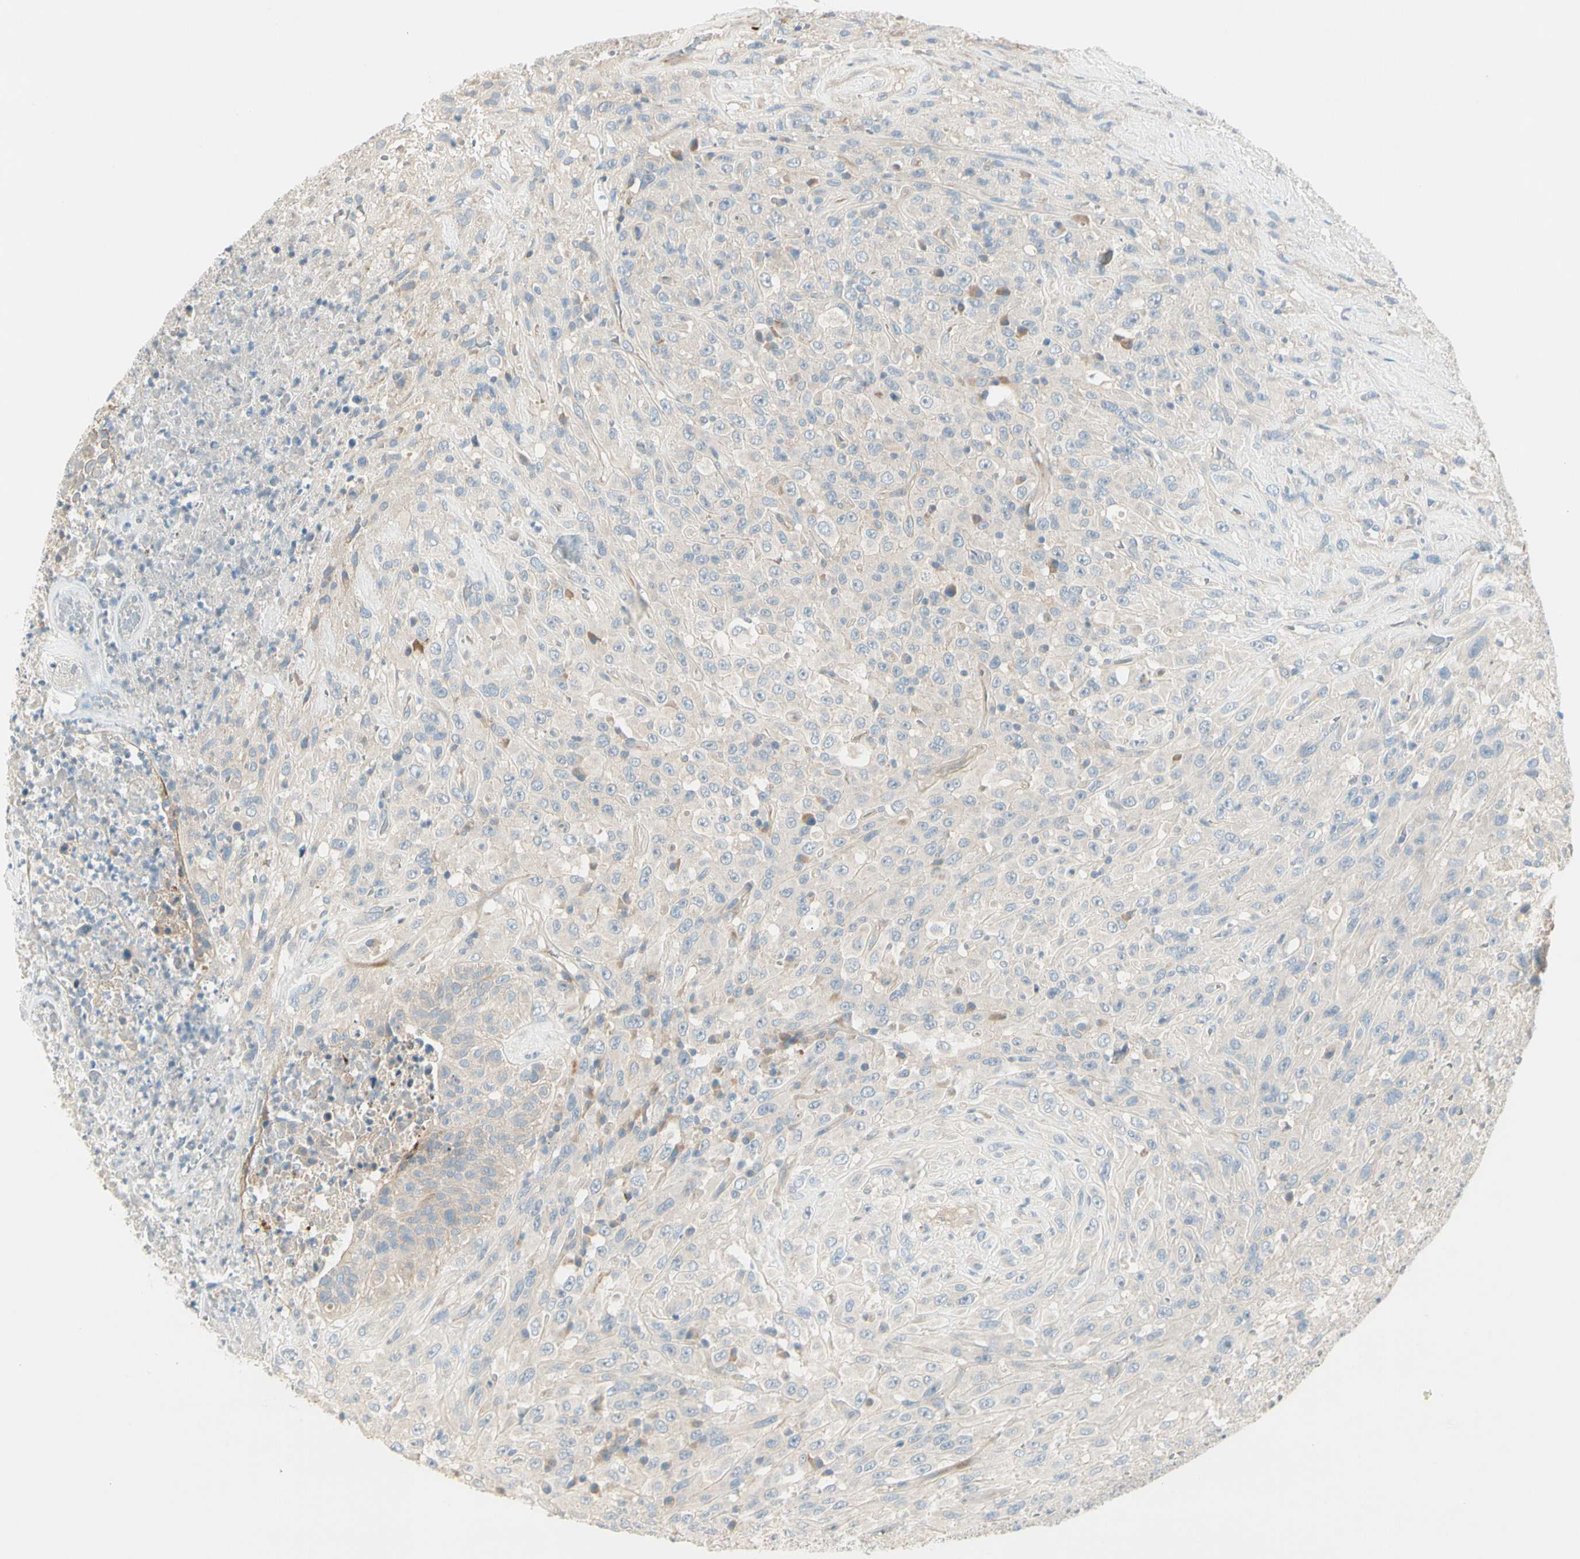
{"staining": {"intensity": "weak", "quantity": "<25%", "location": "cytoplasmic/membranous"}, "tissue": "urothelial cancer", "cell_type": "Tumor cells", "image_type": "cancer", "snomed": [{"axis": "morphology", "description": "Urothelial carcinoma, High grade"}, {"axis": "topography", "description": "Urinary bladder"}], "caption": "An image of human high-grade urothelial carcinoma is negative for staining in tumor cells.", "gene": "ADGRA3", "patient": {"sex": "male", "age": 66}}